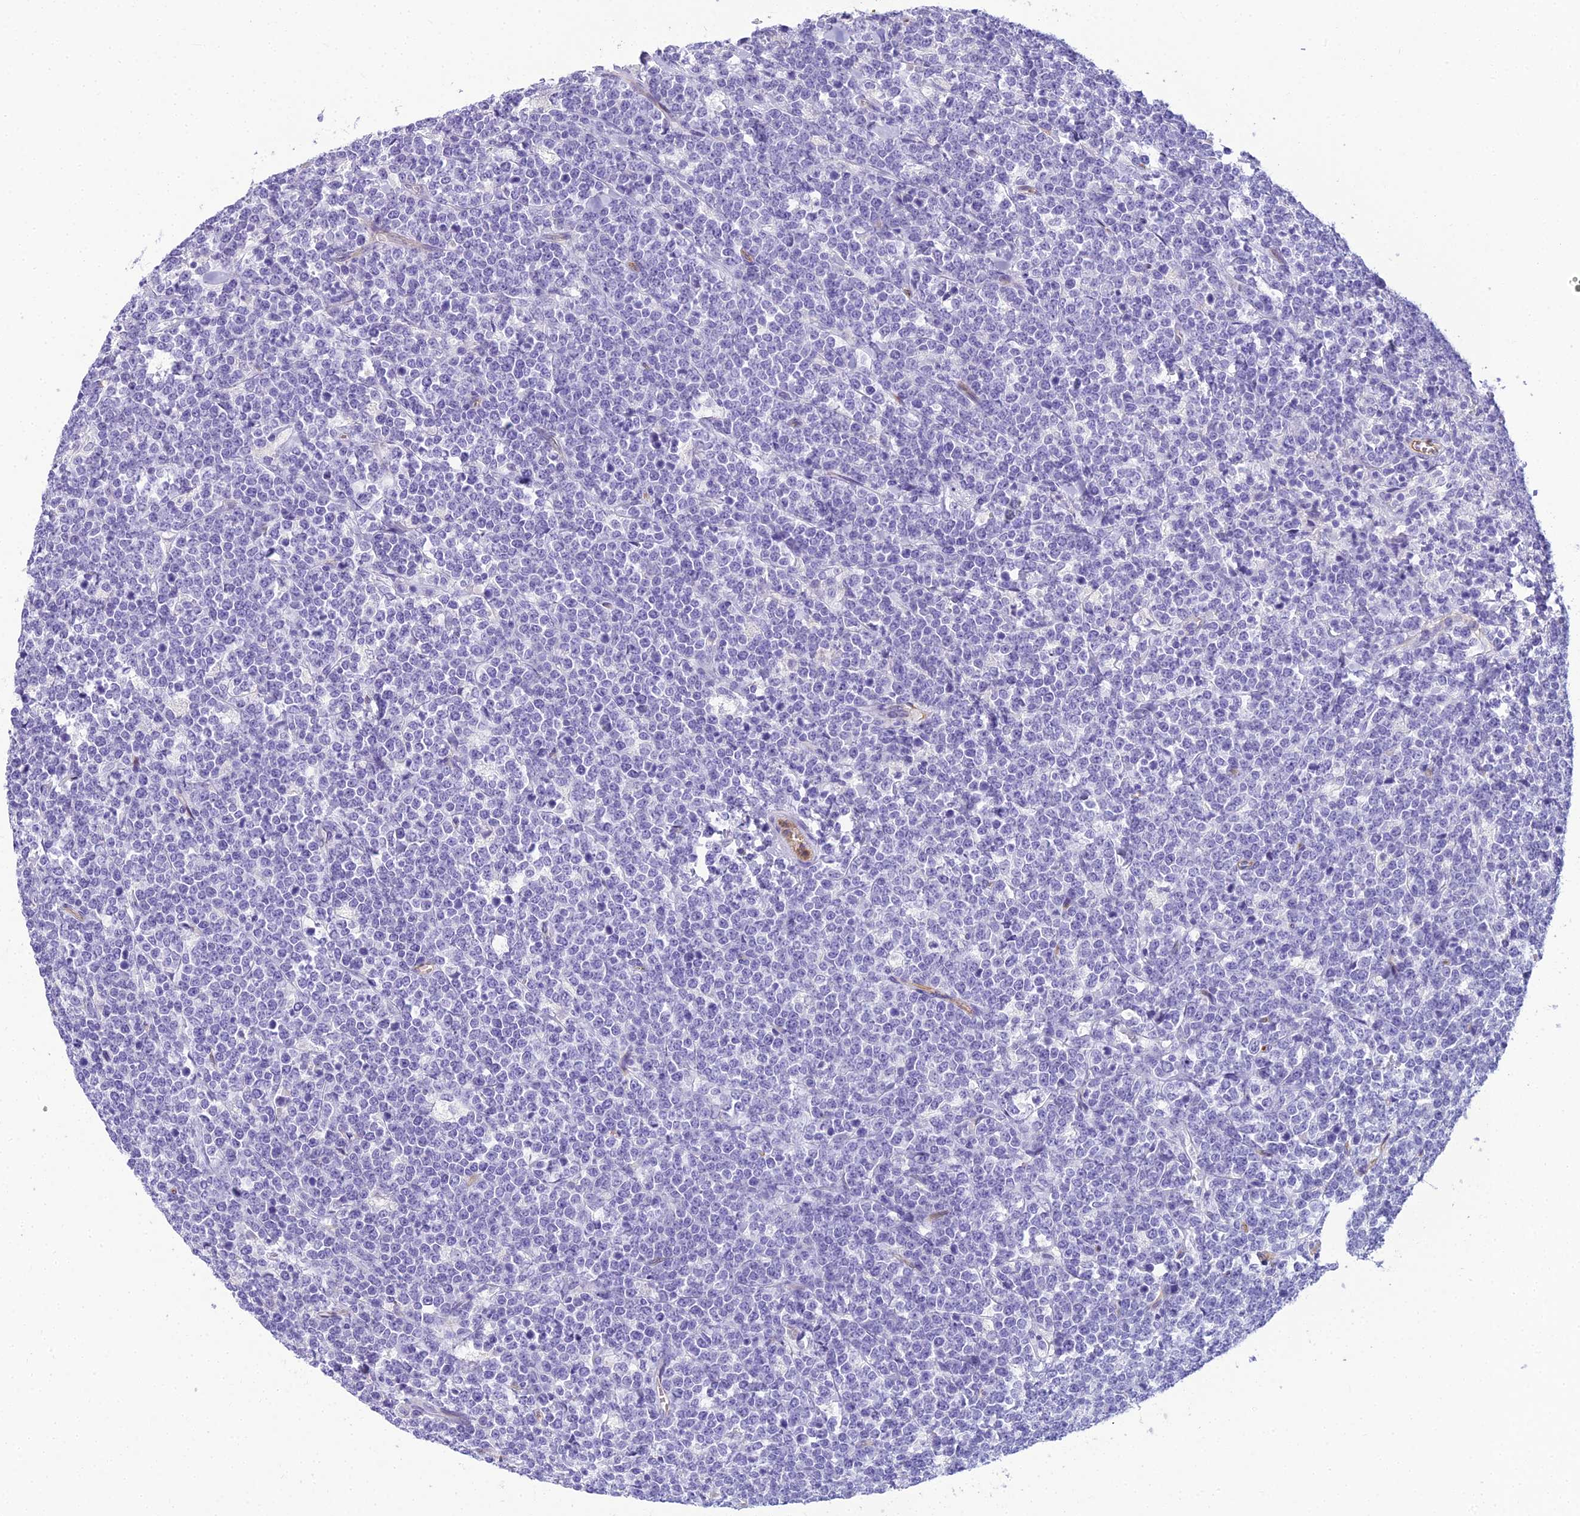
{"staining": {"intensity": "negative", "quantity": "none", "location": "none"}, "tissue": "lymphoma", "cell_type": "Tumor cells", "image_type": "cancer", "snomed": [{"axis": "morphology", "description": "Malignant lymphoma, non-Hodgkin's type, High grade"}, {"axis": "topography", "description": "Small intestine"}], "caption": "High magnification brightfield microscopy of malignant lymphoma, non-Hodgkin's type (high-grade) stained with DAB (brown) and counterstained with hematoxylin (blue): tumor cells show no significant staining.", "gene": "NINJ1", "patient": {"sex": "male", "age": 8}}